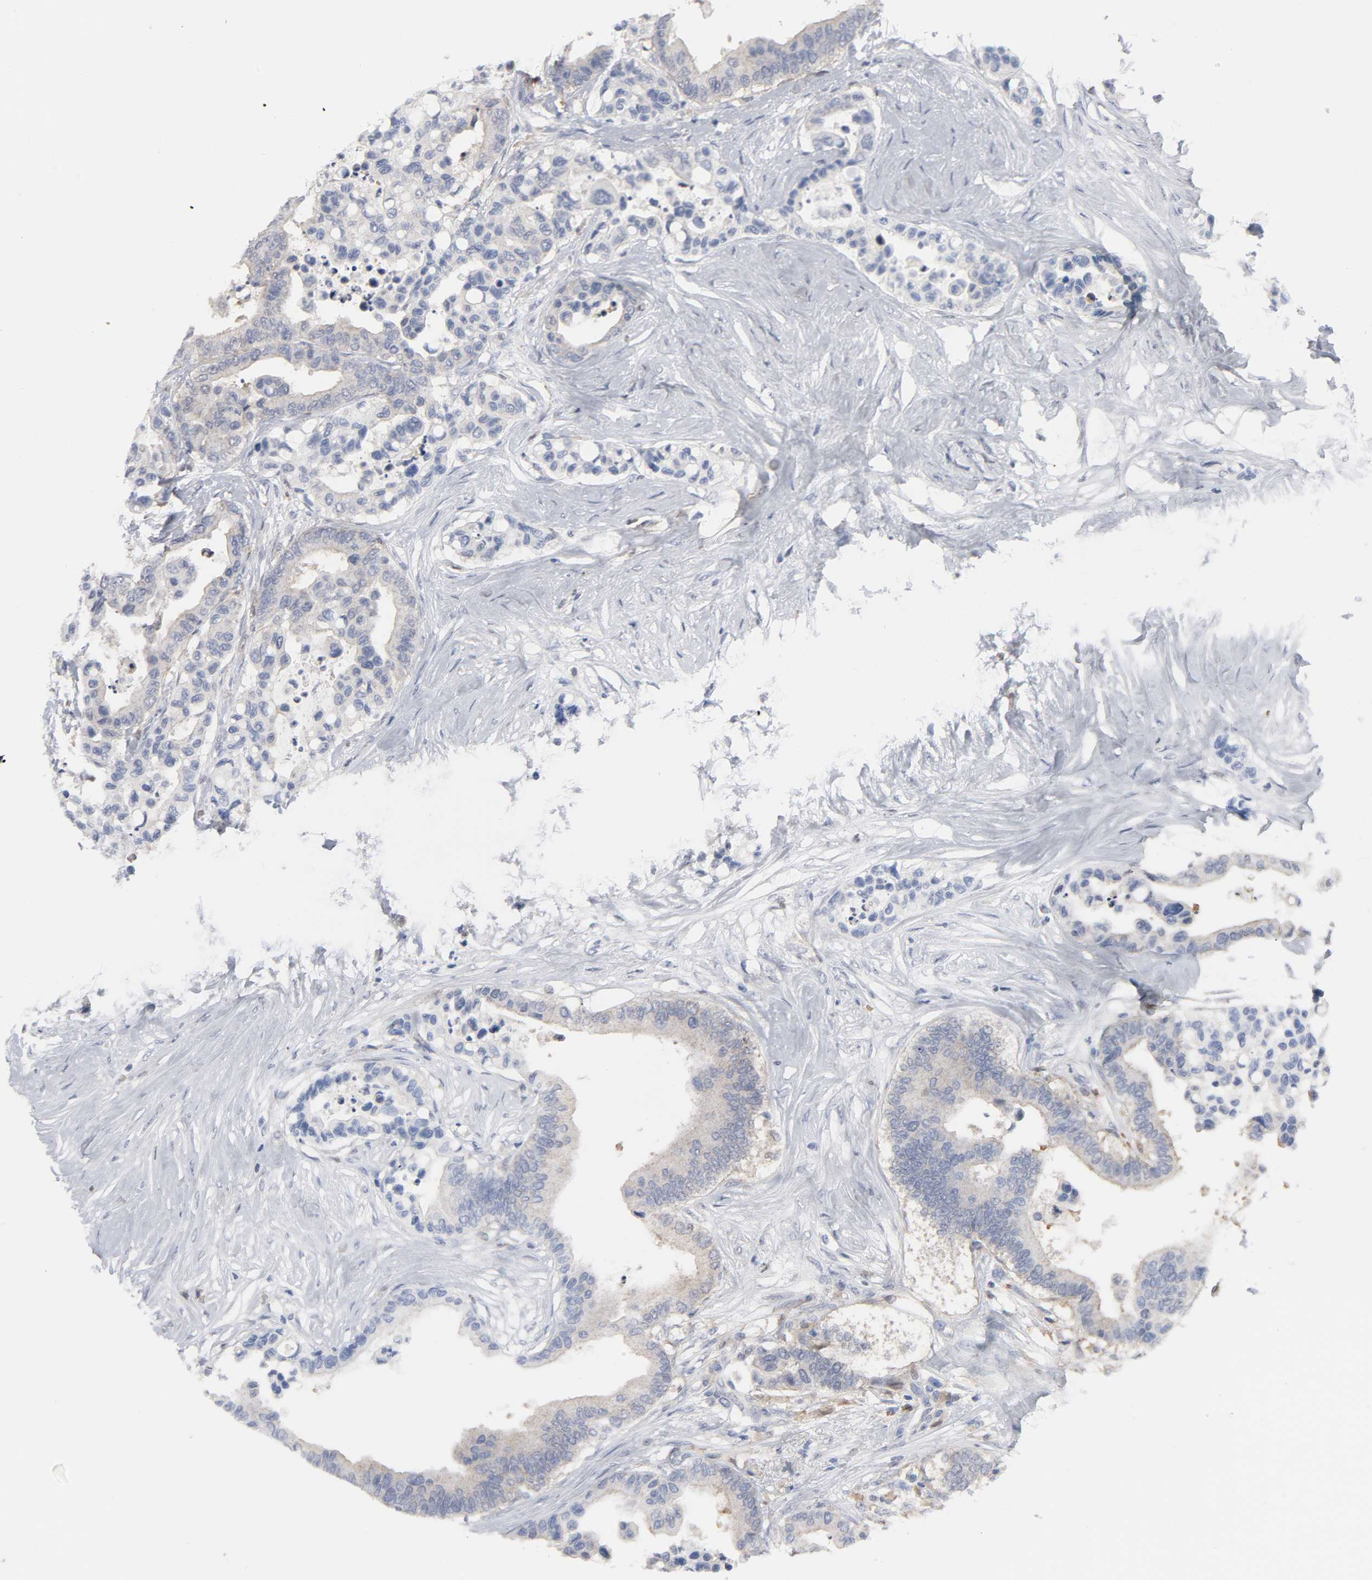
{"staining": {"intensity": "weak", "quantity": ">75%", "location": "cytoplasmic/membranous"}, "tissue": "colorectal cancer", "cell_type": "Tumor cells", "image_type": "cancer", "snomed": [{"axis": "morphology", "description": "Adenocarcinoma, NOS"}, {"axis": "topography", "description": "Colon"}], "caption": "This micrograph displays immunohistochemistry staining of adenocarcinoma (colorectal), with low weak cytoplasmic/membranous expression in about >75% of tumor cells.", "gene": "PRDX1", "patient": {"sex": "male", "age": 82}}